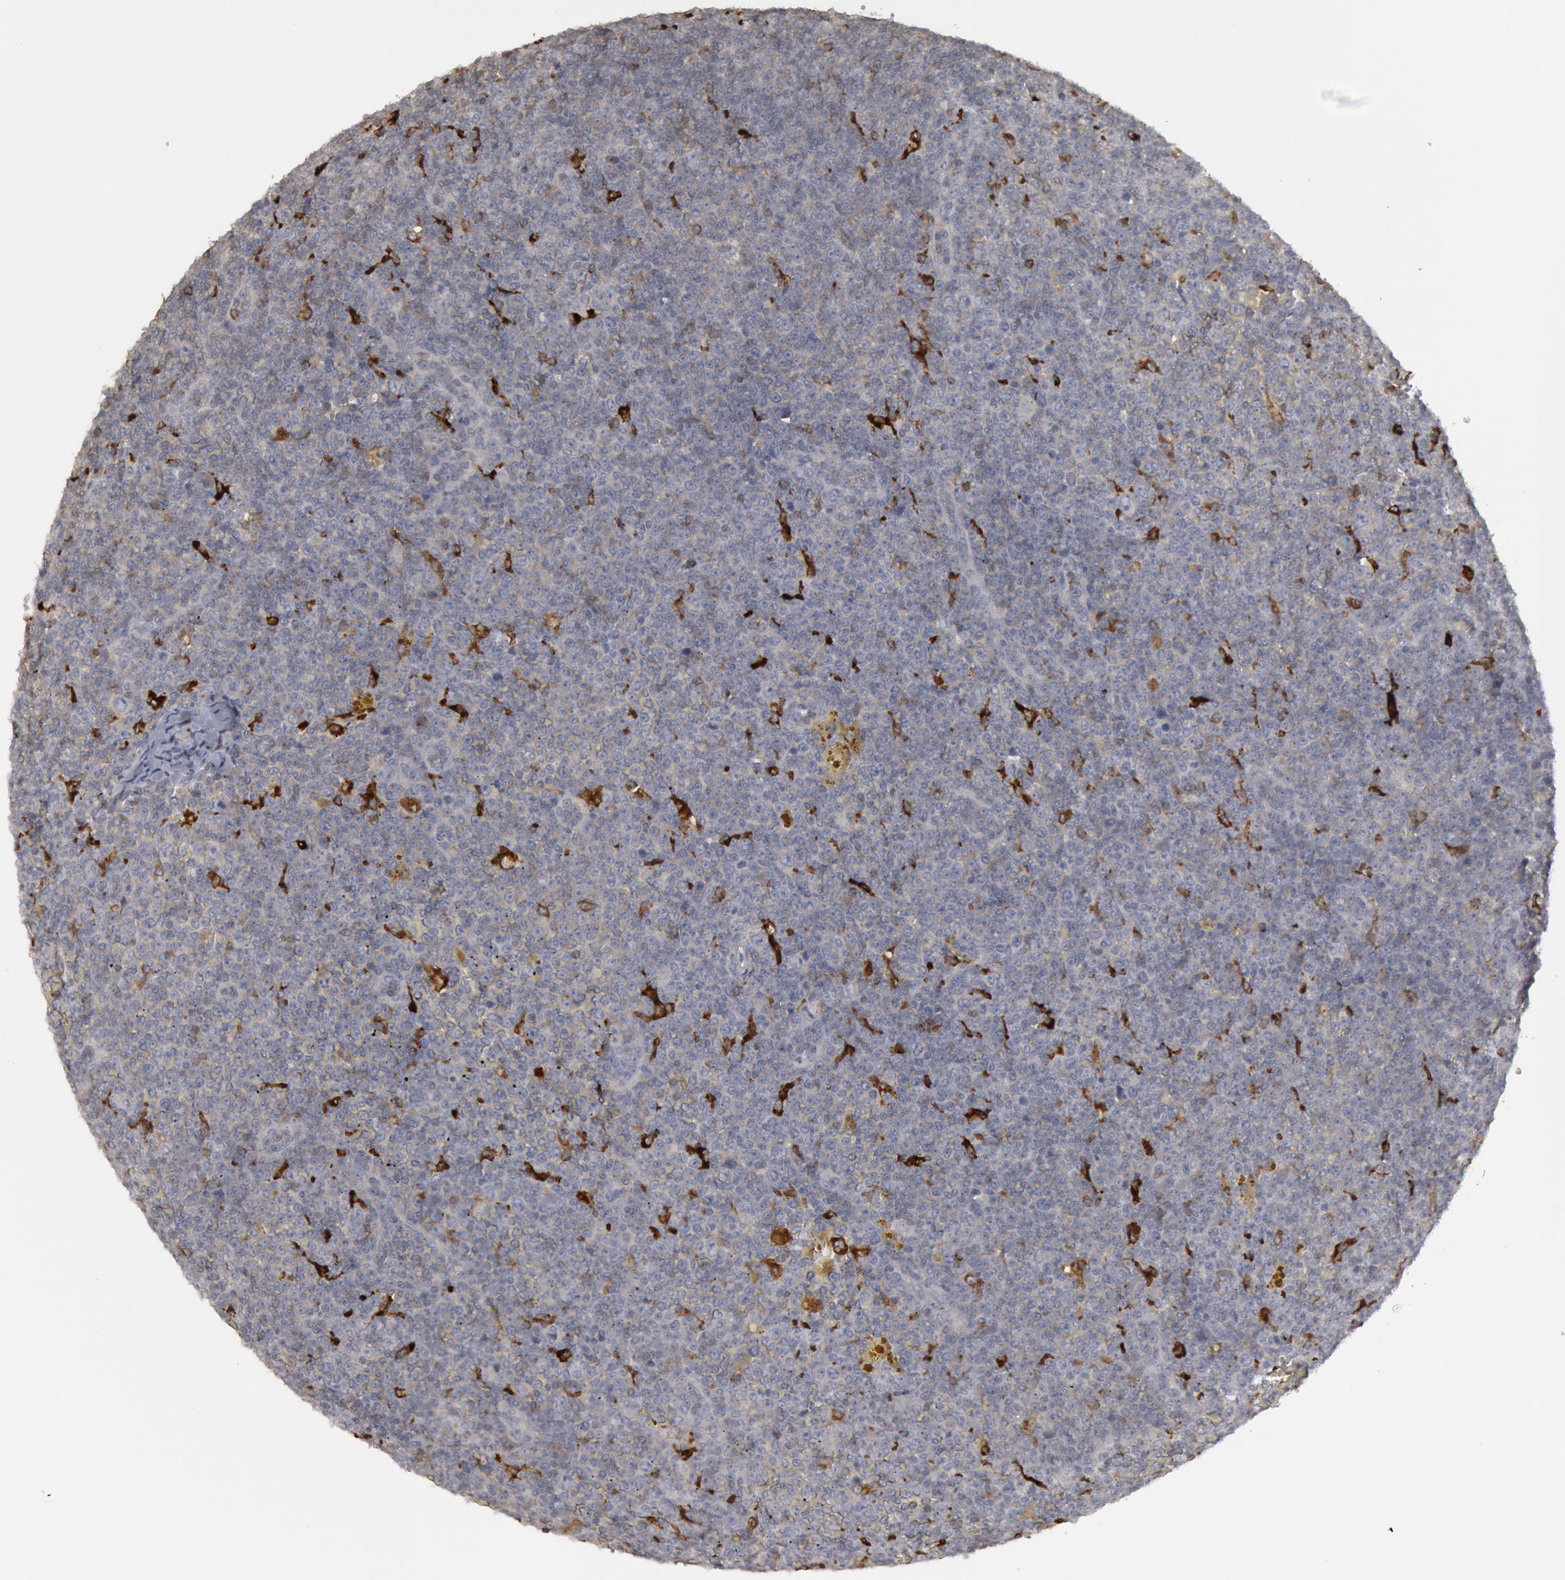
{"staining": {"intensity": "moderate", "quantity": "<25%", "location": "cytoplasmic/membranous"}, "tissue": "lymphoma", "cell_type": "Tumor cells", "image_type": "cancer", "snomed": [{"axis": "morphology", "description": "Malignant lymphoma, non-Hodgkin's type, Low grade"}, {"axis": "topography", "description": "Lymph node"}], "caption": "Lymphoma stained for a protein shows moderate cytoplasmic/membranous positivity in tumor cells.", "gene": "C1QC", "patient": {"sex": "male", "age": 50}}